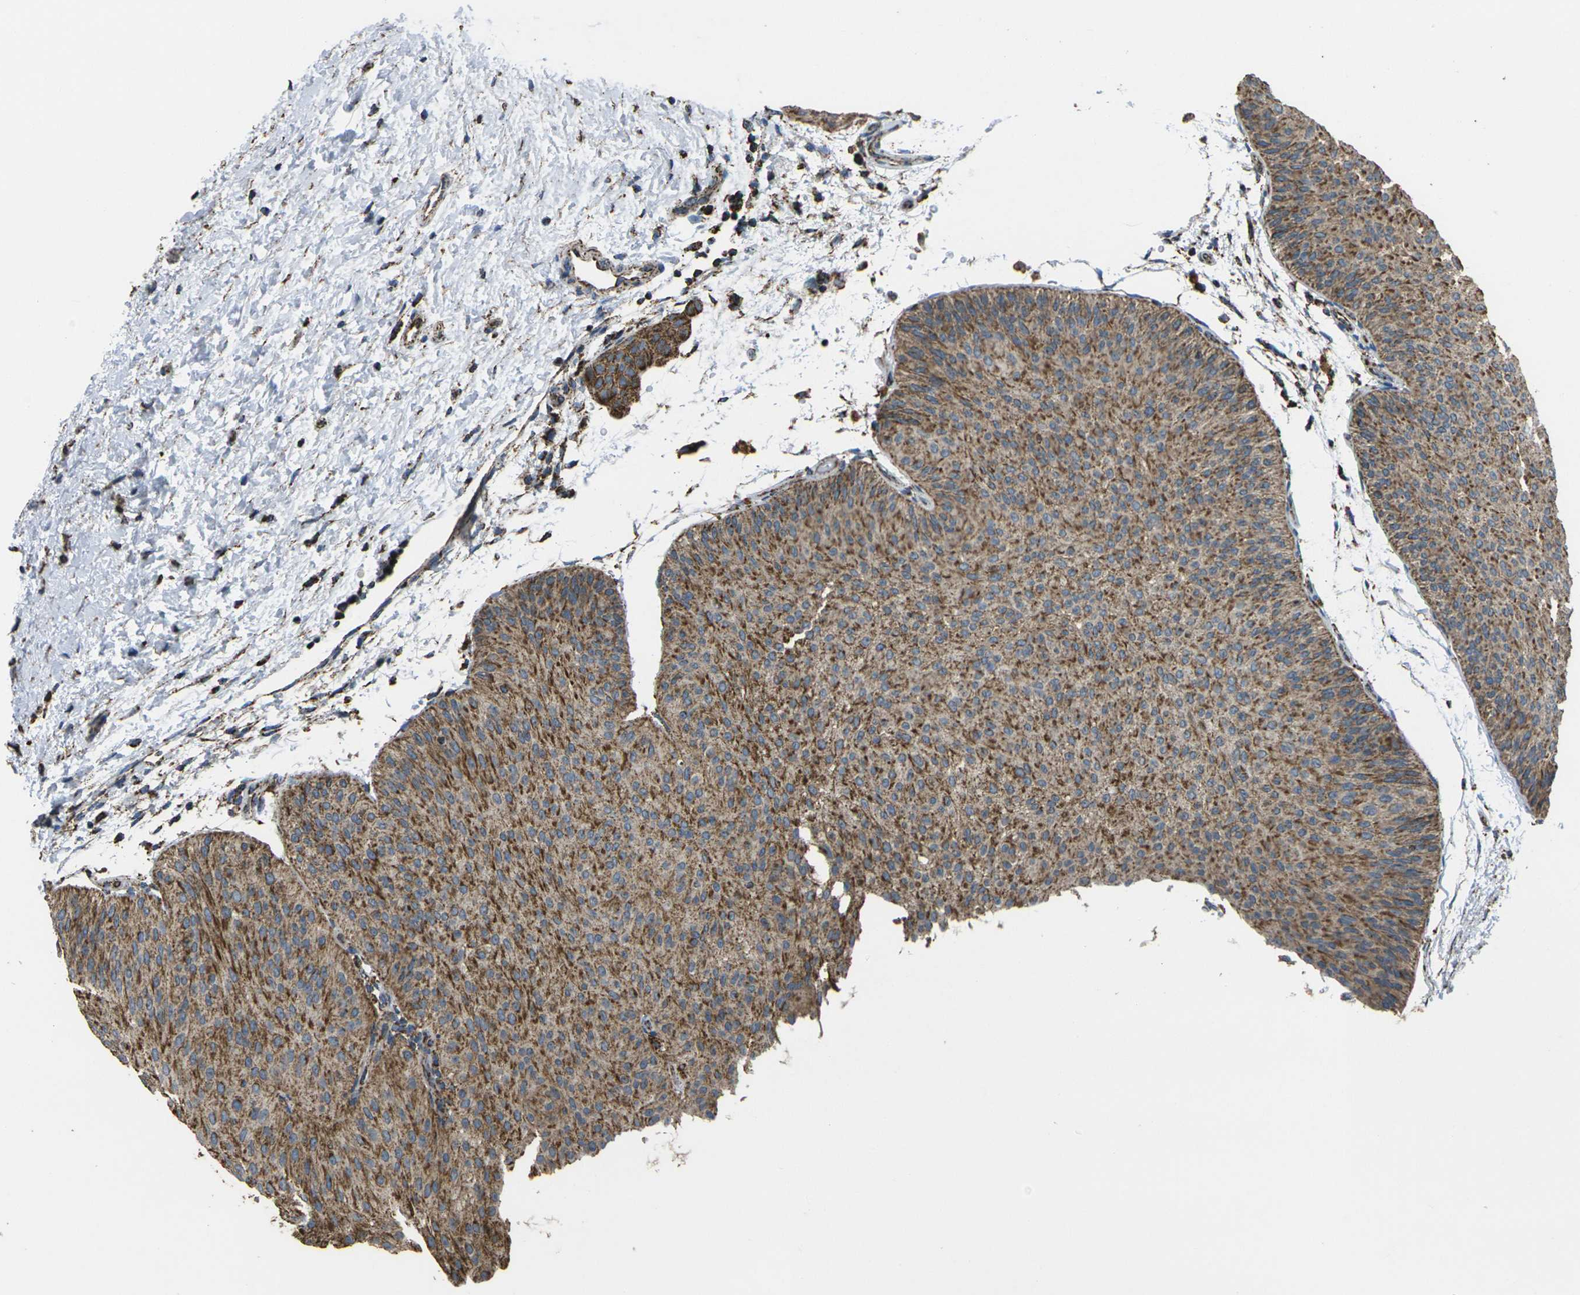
{"staining": {"intensity": "strong", "quantity": ">75%", "location": "cytoplasmic/membranous"}, "tissue": "urothelial cancer", "cell_type": "Tumor cells", "image_type": "cancer", "snomed": [{"axis": "morphology", "description": "Urothelial carcinoma, Low grade"}, {"axis": "topography", "description": "Urinary bladder"}], "caption": "Low-grade urothelial carcinoma was stained to show a protein in brown. There is high levels of strong cytoplasmic/membranous positivity in approximately >75% of tumor cells. The protein of interest is stained brown, and the nuclei are stained in blue (DAB IHC with brightfield microscopy, high magnification).", "gene": "KLHL5", "patient": {"sex": "female", "age": 60}}